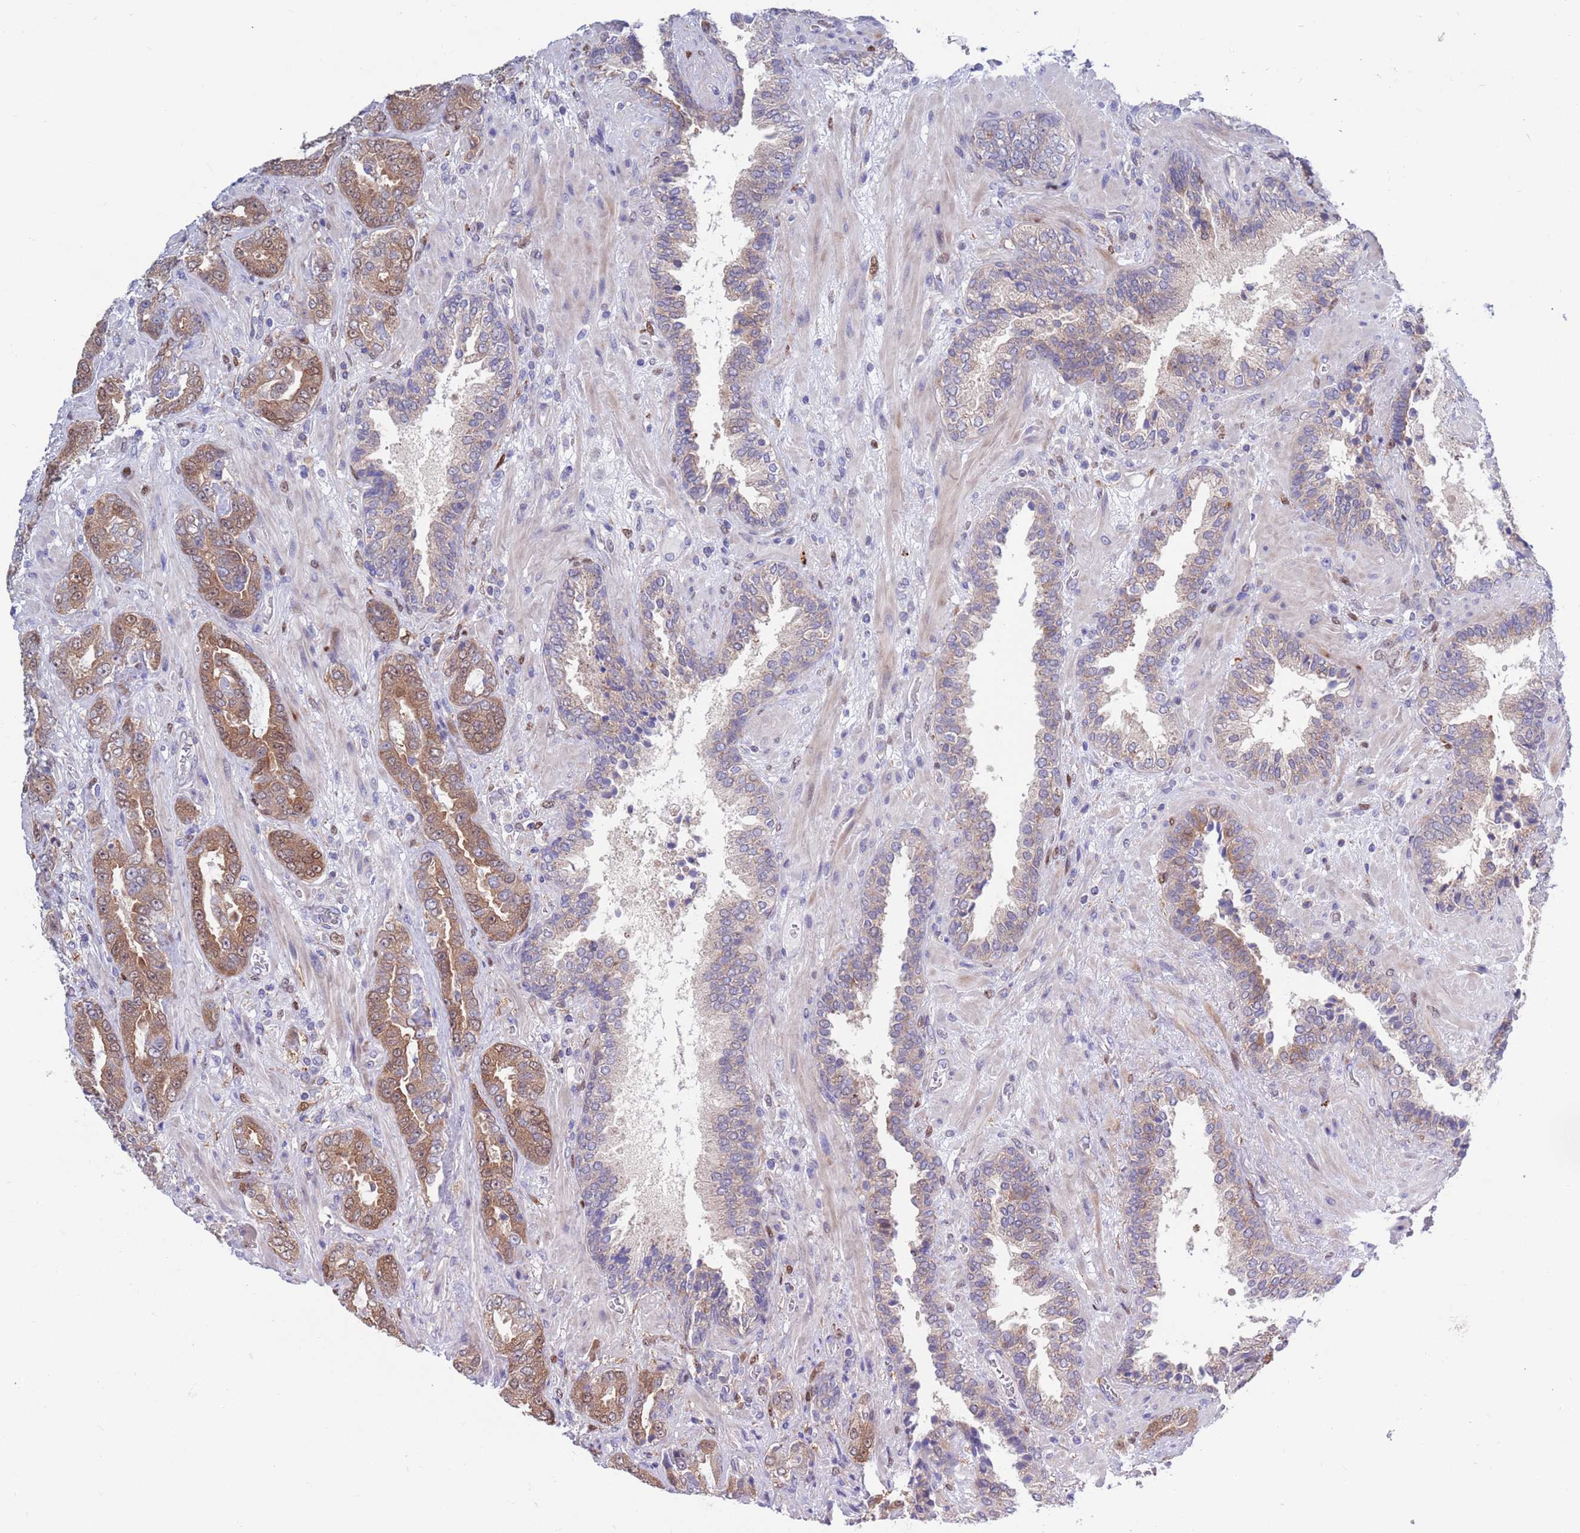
{"staining": {"intensity": "moderate", "quantity": ">75%", "location": "cytoplasmic/membranous,nuclear"}, "tissue": "prostate cancer", "cell_type": "Tumor cells", "image_type": "cancer", "snomed": [{"axis": "morphology", "description": "Adenocarcinoma, High grade"}, {"axis": "topography", "description": "Prostate"}], "caption": "IHC photomicrograph of prostate cancer (adenocarcinoma (high-grade)) stained for a protein (brown), which exhibits medium levels of moderate cytoplasmic/membranous and nuclear expression in approximately >75% of tumor cells.", "gene": "KLHL29", "patient": {"sex": "male", "age": 71}}